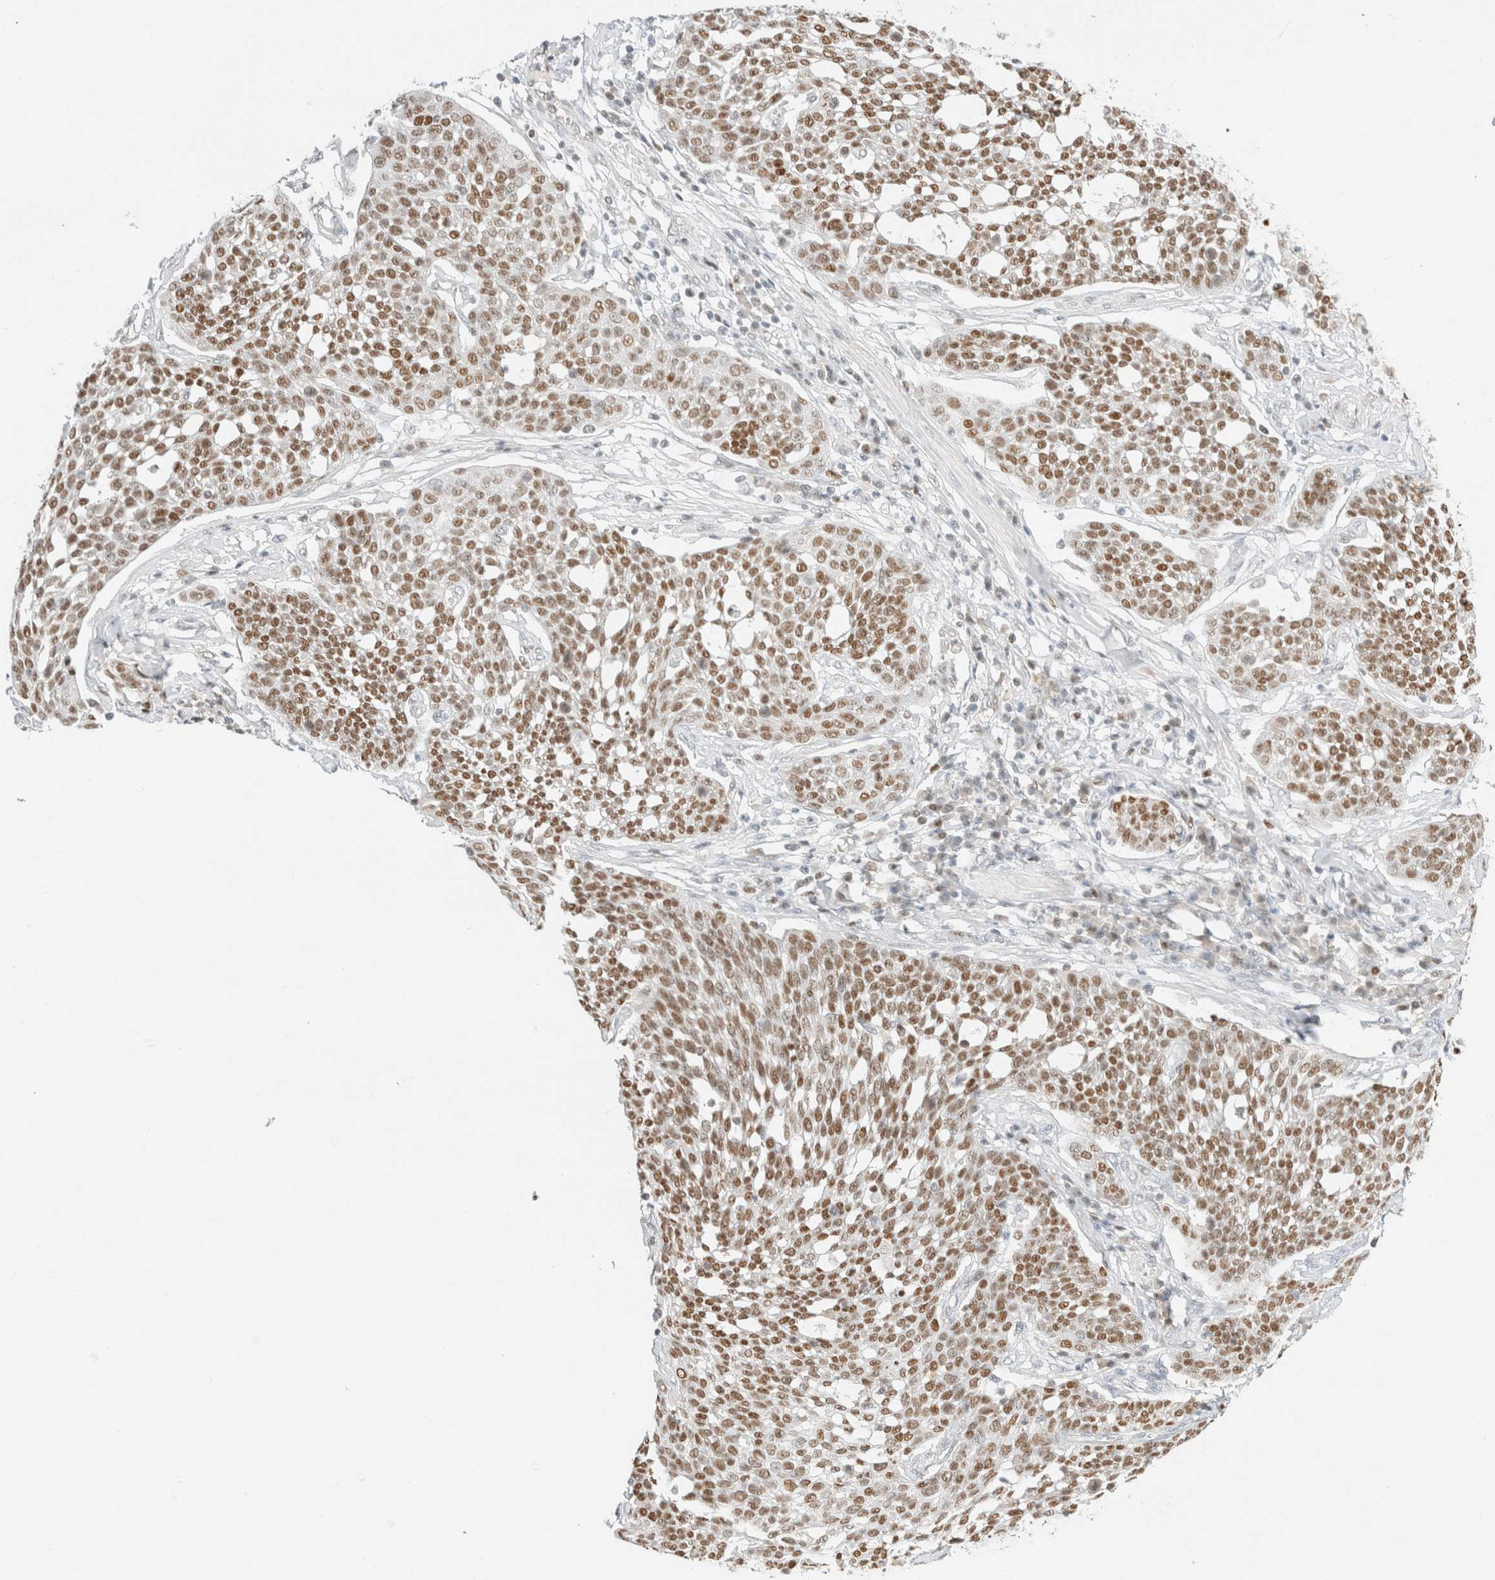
{"staining": {"intensity": "moderate", "quantity": ">75%", "location": "nuclear"}, "tissue": "cervical cancer", "cell_type": "Tumor cells", "image_type": "cancer", "snomed": [{"axis": "morphology", "description": "Squamous cell carcinoma, NOS"}, {"axis": "topography", "description": "Cervix"}], "caption": "Human cervical squamous cell carcinoma stained with a brown dye demonstrates moderate nuclear positive positivity in approximately >75% of tumor cells.", "gene": "DDB2", "patient": {"sex": "female", "age": 34}}